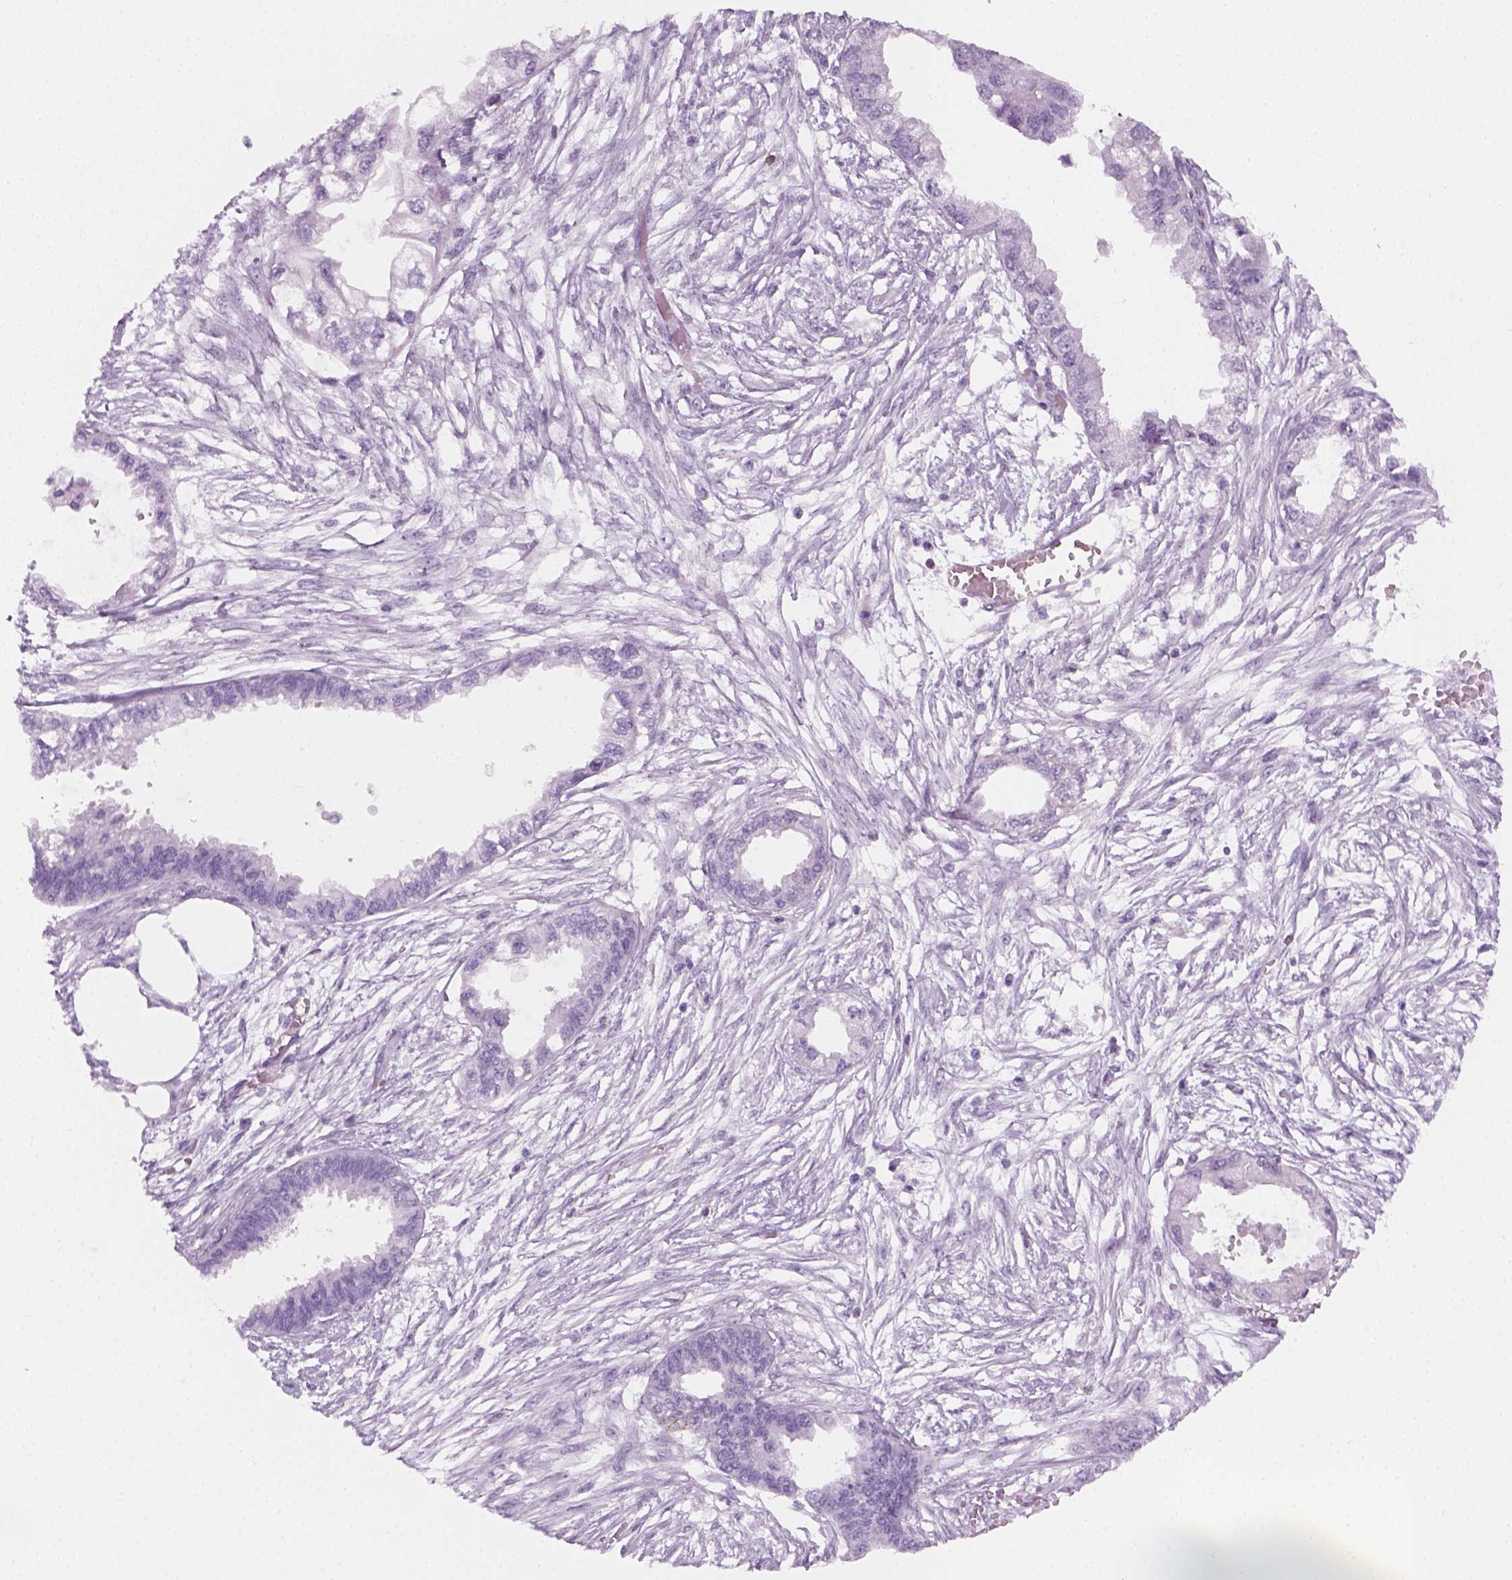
{"staining": {"intensity": "negative", "quantity": "none", "location": "none"}, "tissue": "endometrial cancer", "cell_type": "Tumor cells", "image_type": "cancer", "snomed": [{"axis": "morphology", "description": "Adenocarcinoma, NOS"}, {"axis": "morphology", "description": "Adenocarcinoma, metastatic, NOS"}, {"axis": "topography", "description": "Adipose tissue"}, {"axis": "topography", "description": "Endometrium"}], "caption": "The IHC micrograph has no significant positivity in tumor cells of adenocarcinoma (endometrial) tissue.", "gene": "AQP3", "patient": {"sex": "female", "age": 67}}